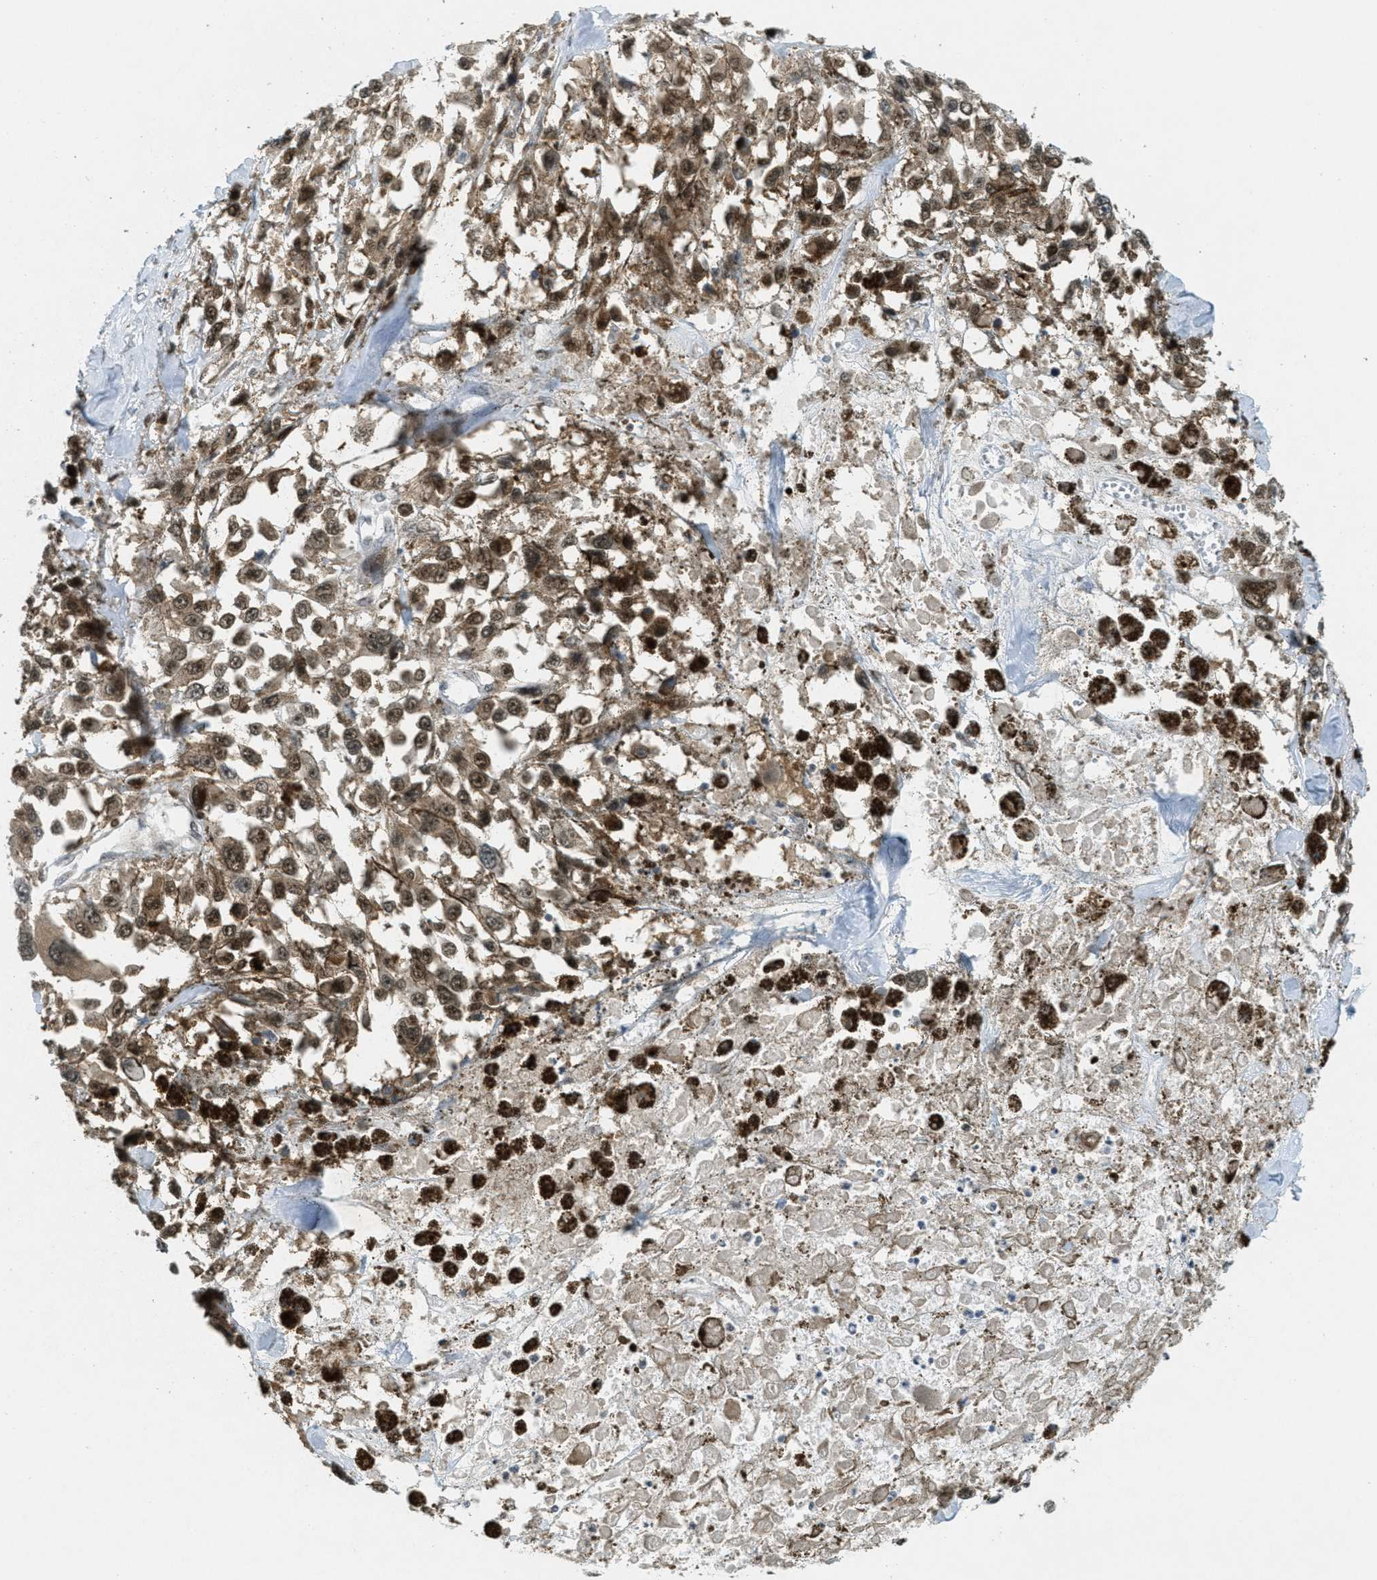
{"staining": {"intensity": "moderate", "quantity": ">75%", "location": "cytoplasmic/membranous,nuclear"}, "tissue": "melanoma", "cell_type": "Tumor cells", "image_type": "cancer", "snomed": [{"axis": "morphology", "description": "Malignant melanoma, Metastatic site"}, {"axis": "topography", "description": "Lymph node"}], "caption": "A brown stain labels moderate cytoplasmic/membranous and nuclear expression of a protein in human malignant melanoma (metastatic site) tumor cells.", "gene": "DNAJB1", "patient": {"sex": "male", "age": 59}}